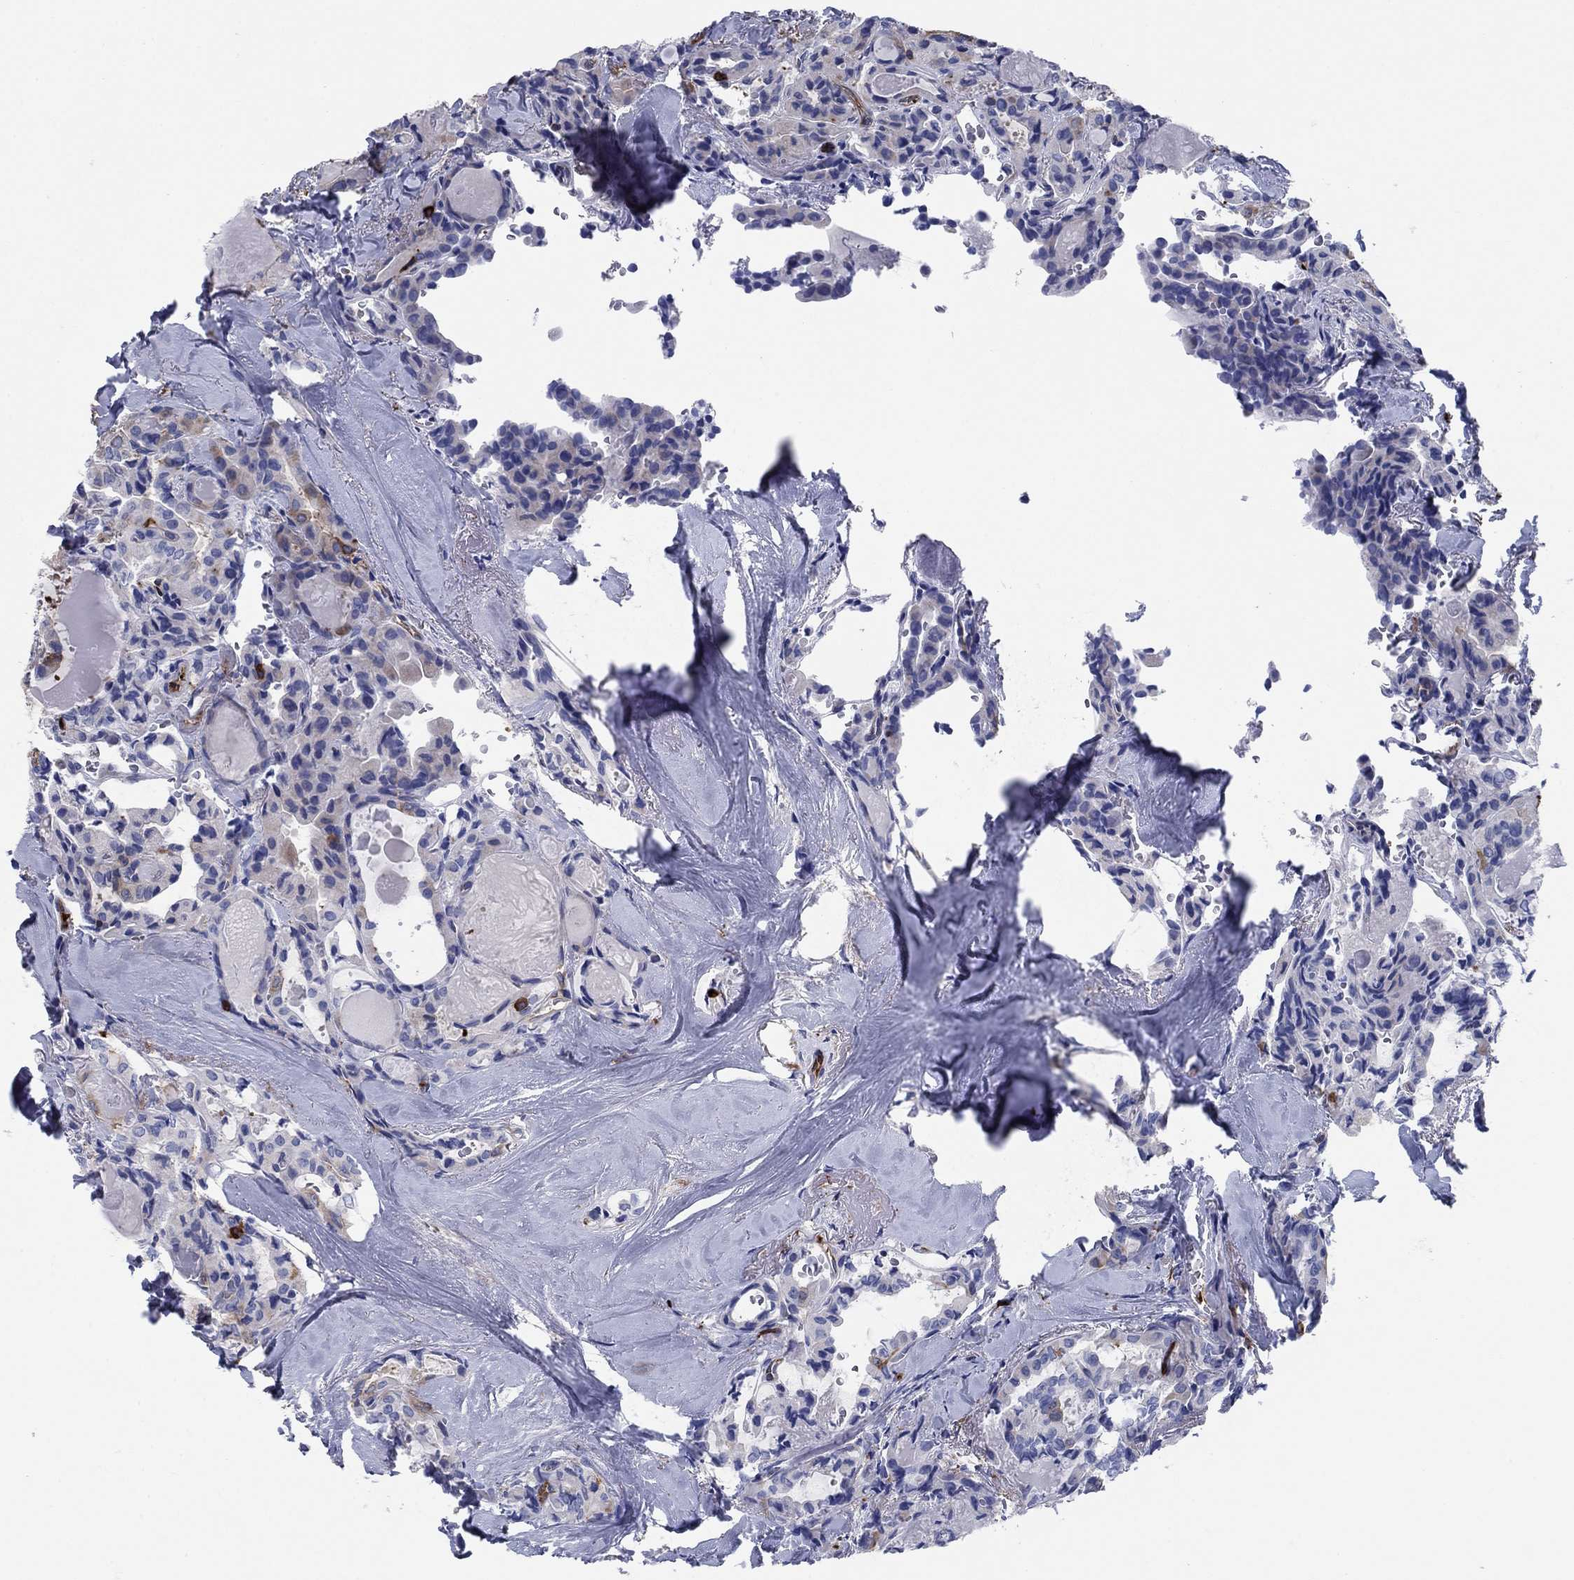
{"staining": {"intensity": "negative", "quantity": "none", "location": "none"}, "tissue": "thyroid cancer", "cell_type": "Tumor cells", "image_type": "cancer", "snomed": [{"axis": "morphology", "description": "Papillary adenocarcinoma, NOS"}, {"axis": "topography", "description": "Thyroid gland"}], "caption": "High power microscopy photomicrograph of an immunohistochemistry photomicrograph of thyroid papillary adenocarcinoma, revealing no significant positivity in tumor cells. (DAB (3,3'-diaminobenzidine) IHC, high magnification).", "gene": "STMN1", "patient": {"sex": "female", "age": 41}}